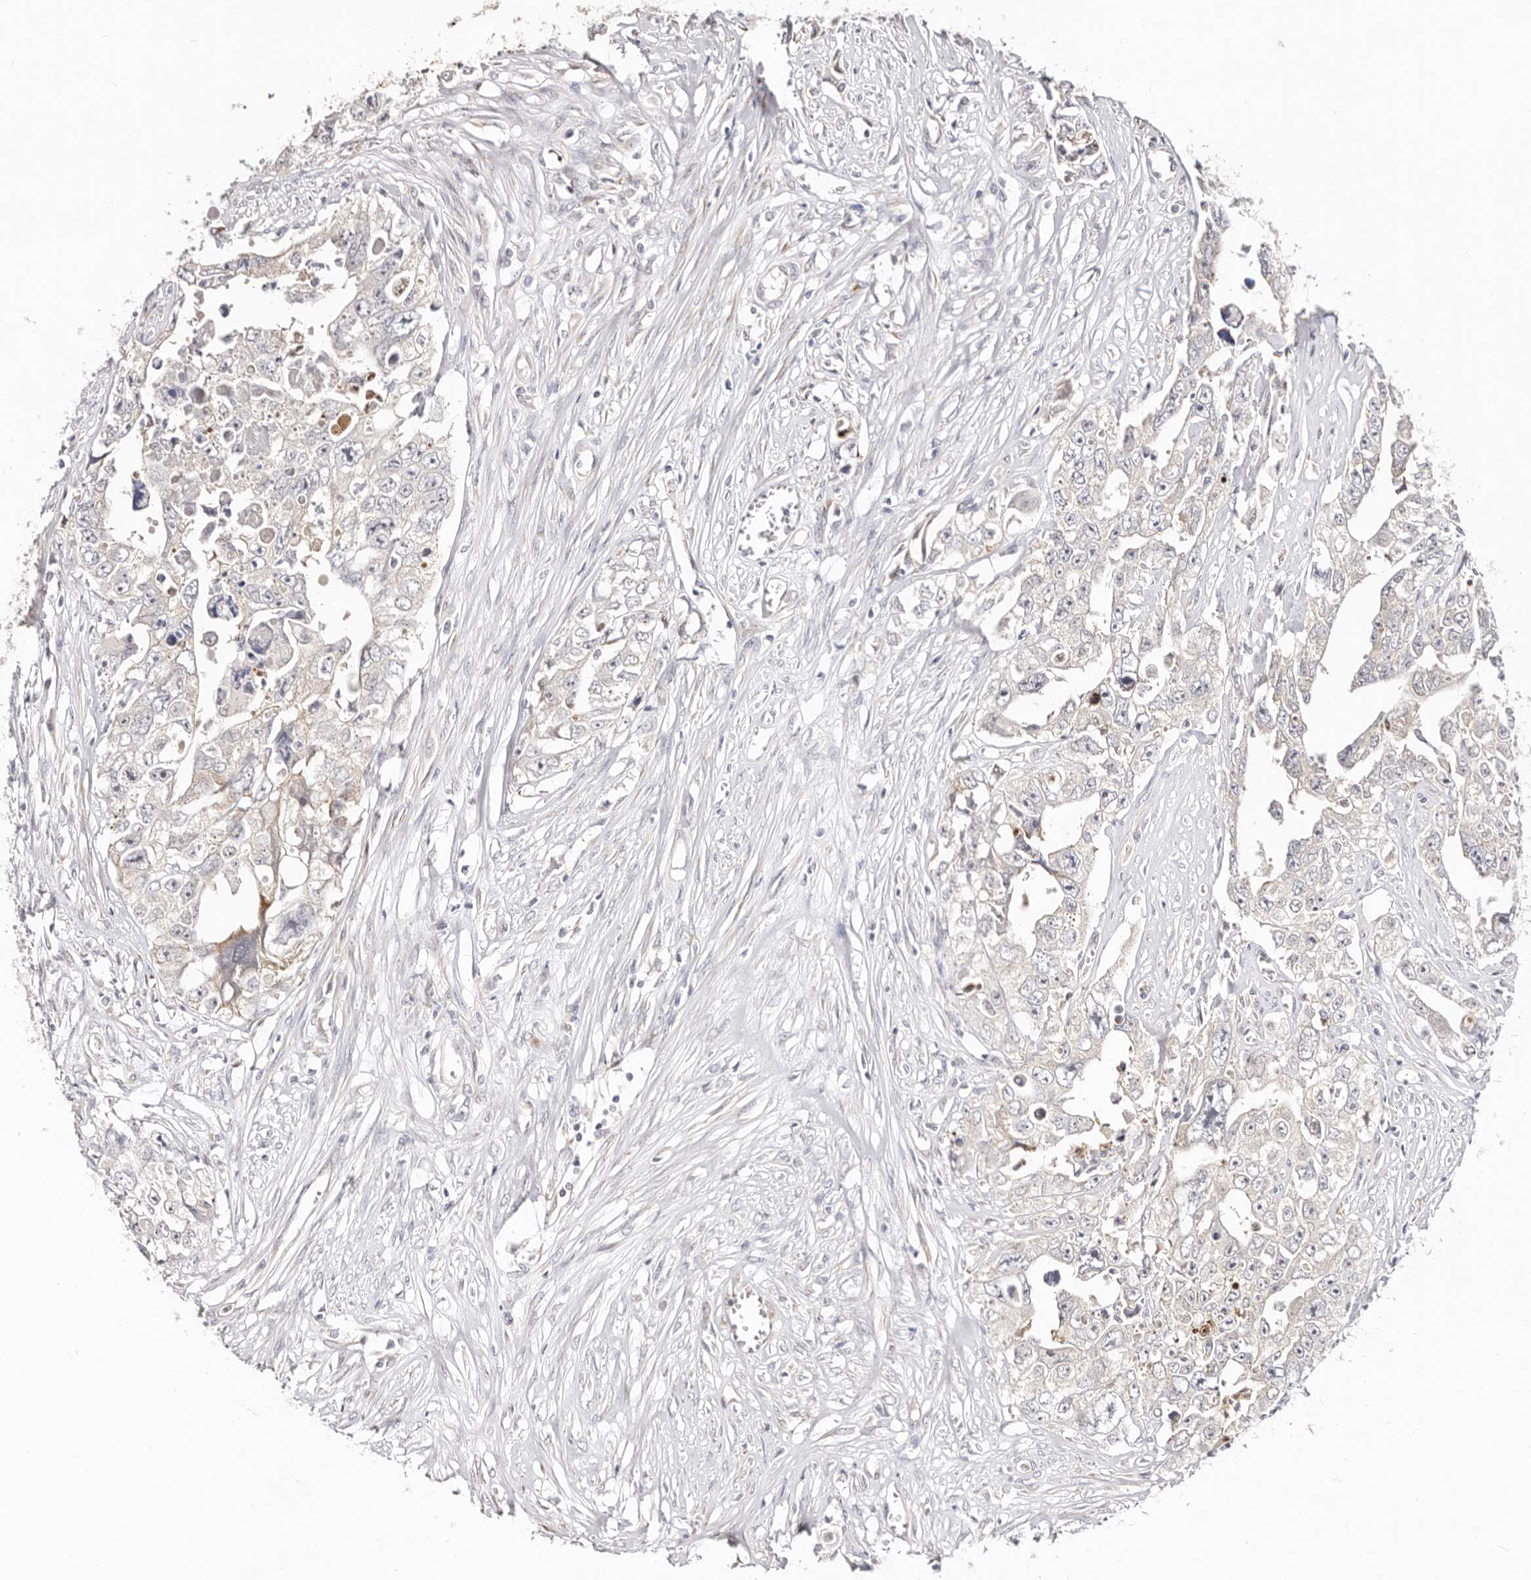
{"staining": {"intensity": "negative", "quantity": "none", "location": "none"}, "tissue": "testis cancer", "cell_type": "Tumor cells", "image_type": "cancer", "snomed": [{"axis": "morphology", "description": "Seminoma, NOS"}, {"axis": "morphology", "description": "Carcinoma, Embryonal, NOS"}, {"axis": "topography", "description": "Testis"}], "caption": "Immunohistochemical staining of human testis cancer (seminoma) shows no significant staining in tumor cells.", "gene": "BCL2L15", "patient": {"sex": "male", "age": 43}}